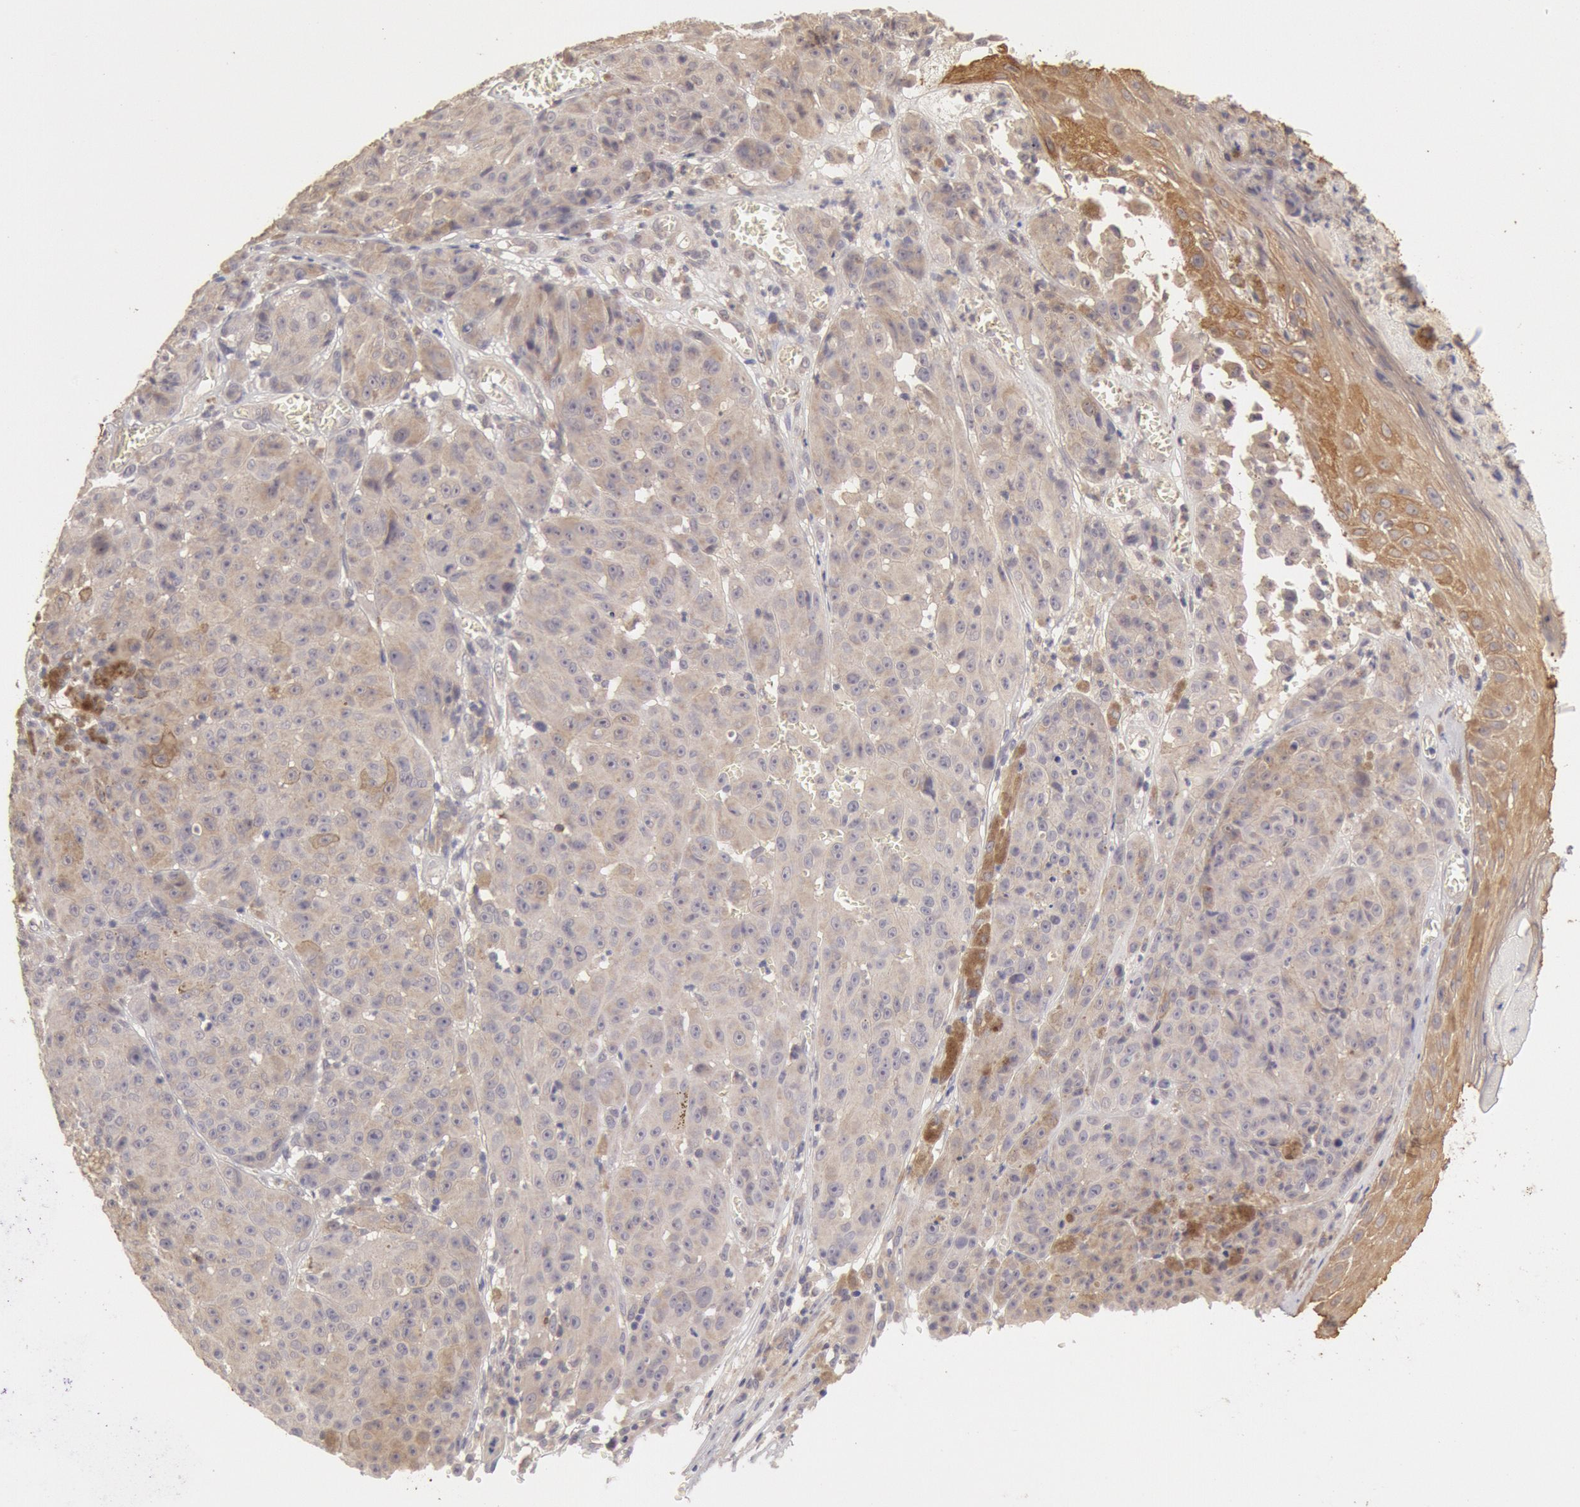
{"staining": {"intensity": "negative", "quantity": "none", "location": "none"}, "tissue": "melanoma", "cell_type": "Tumor cells", "image_type": "cancer", "snomed": [{"axis": "morphology", "description": "Malignant melanoma, NOS"}, {"axis": "topography", "description": "Skin"}], "caption": "This is an immunohistochemistry (IHC) histopathology image of human malignant melanoma. There is no expression in tumor cells.", "gene": "ZFP36L1", "patient": {"sex": "male", "age": 64}}